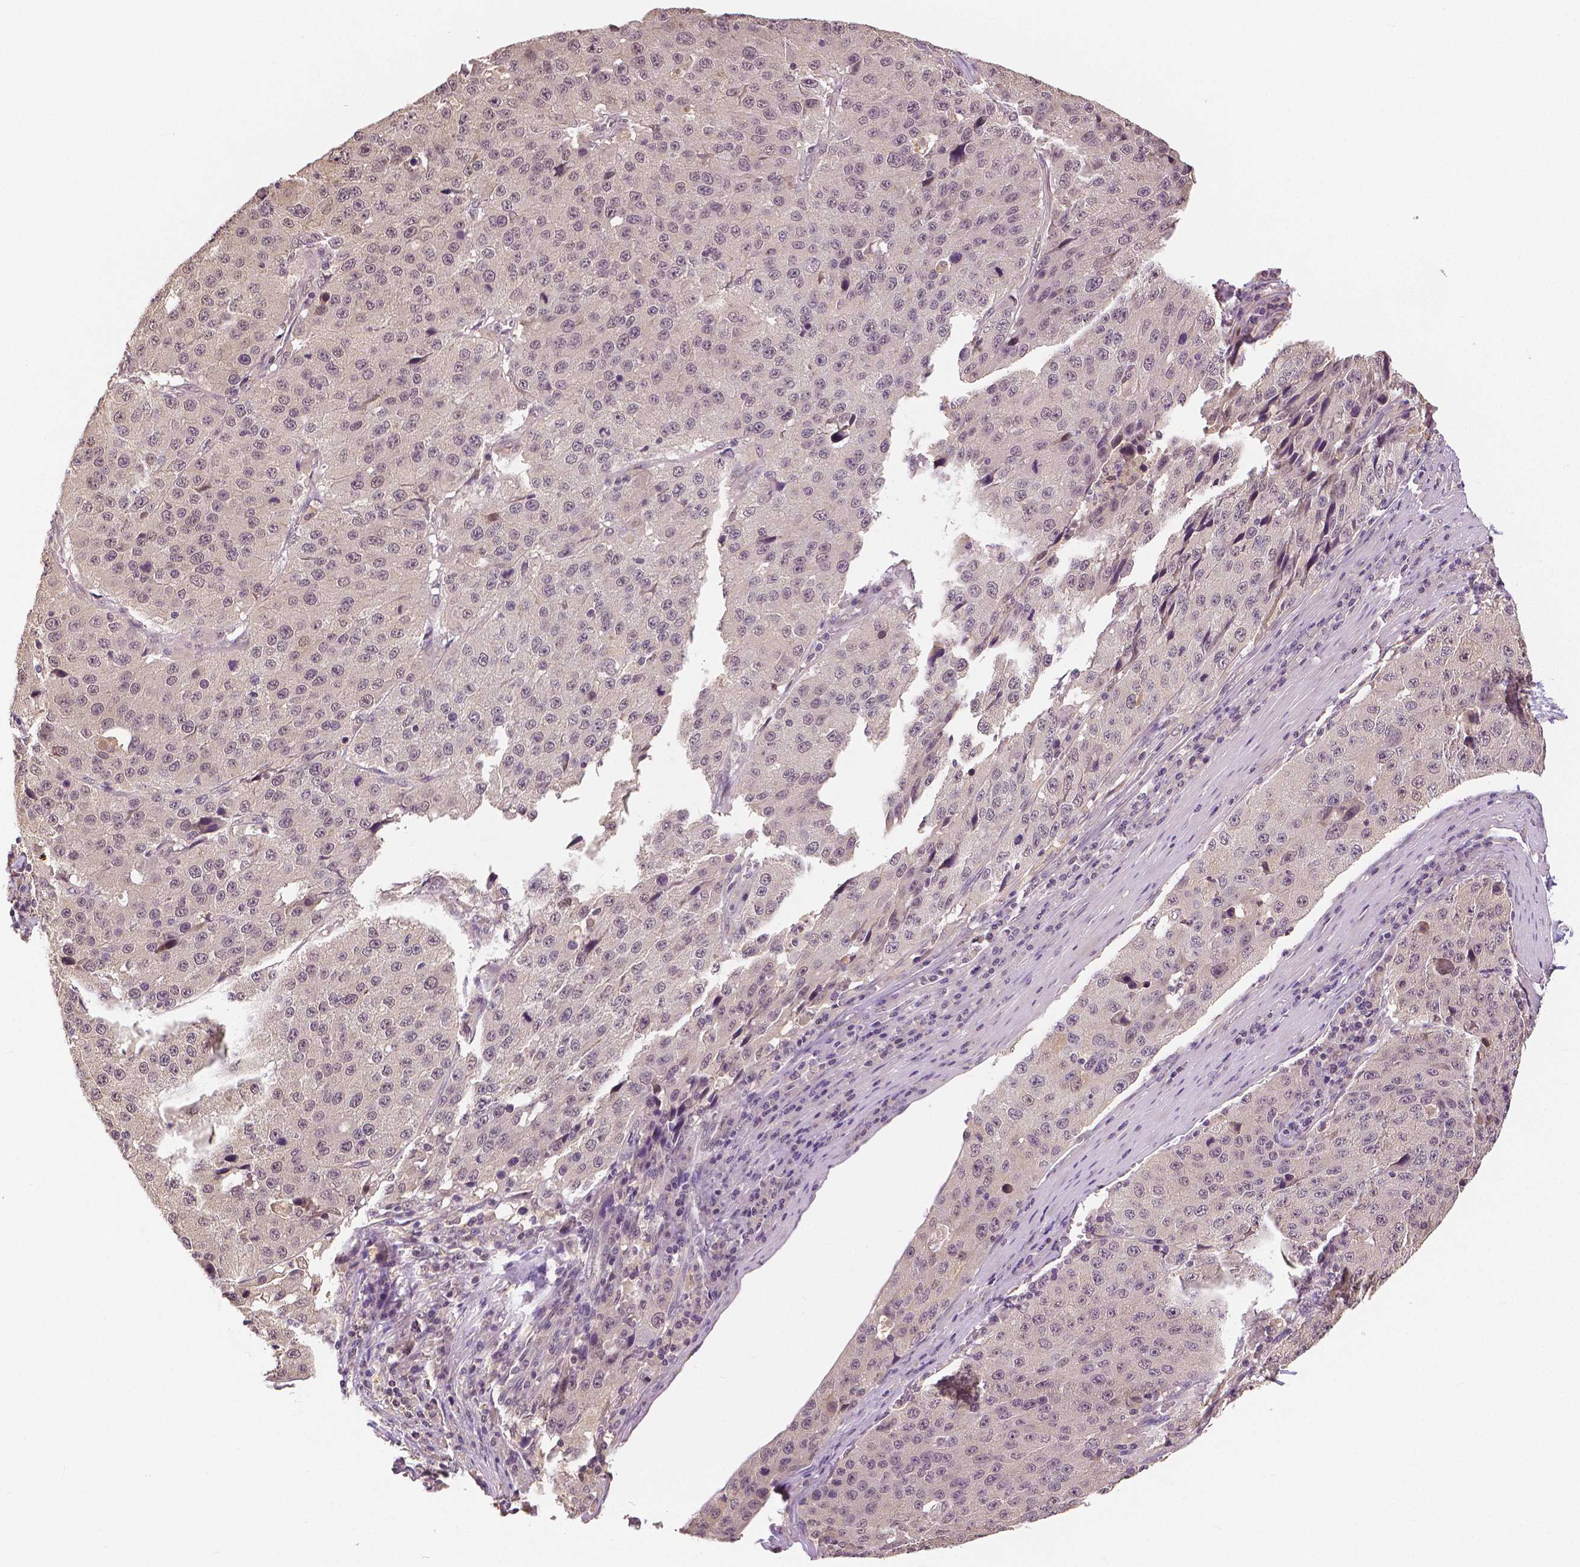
{"staining": {"intensity": "weak", "quantity": "<25%", "location": "nuclear"}, "tissue": "stomach cancer", "cell_type": "Tumor cells", "image_type": "cancer", "snomed": [{"axis": "morphology", "description": "Adenocarcinoma, NOS"}, {"axis": "topography", "description": "Stomach"}], "caption": "Protein analysis of stomach cancer (adenocarcinoma) demonstrates no significant expression in tumor cells.", "gene": "MAP1LC3B", "patient": {"sex": "male", "age": 71}}